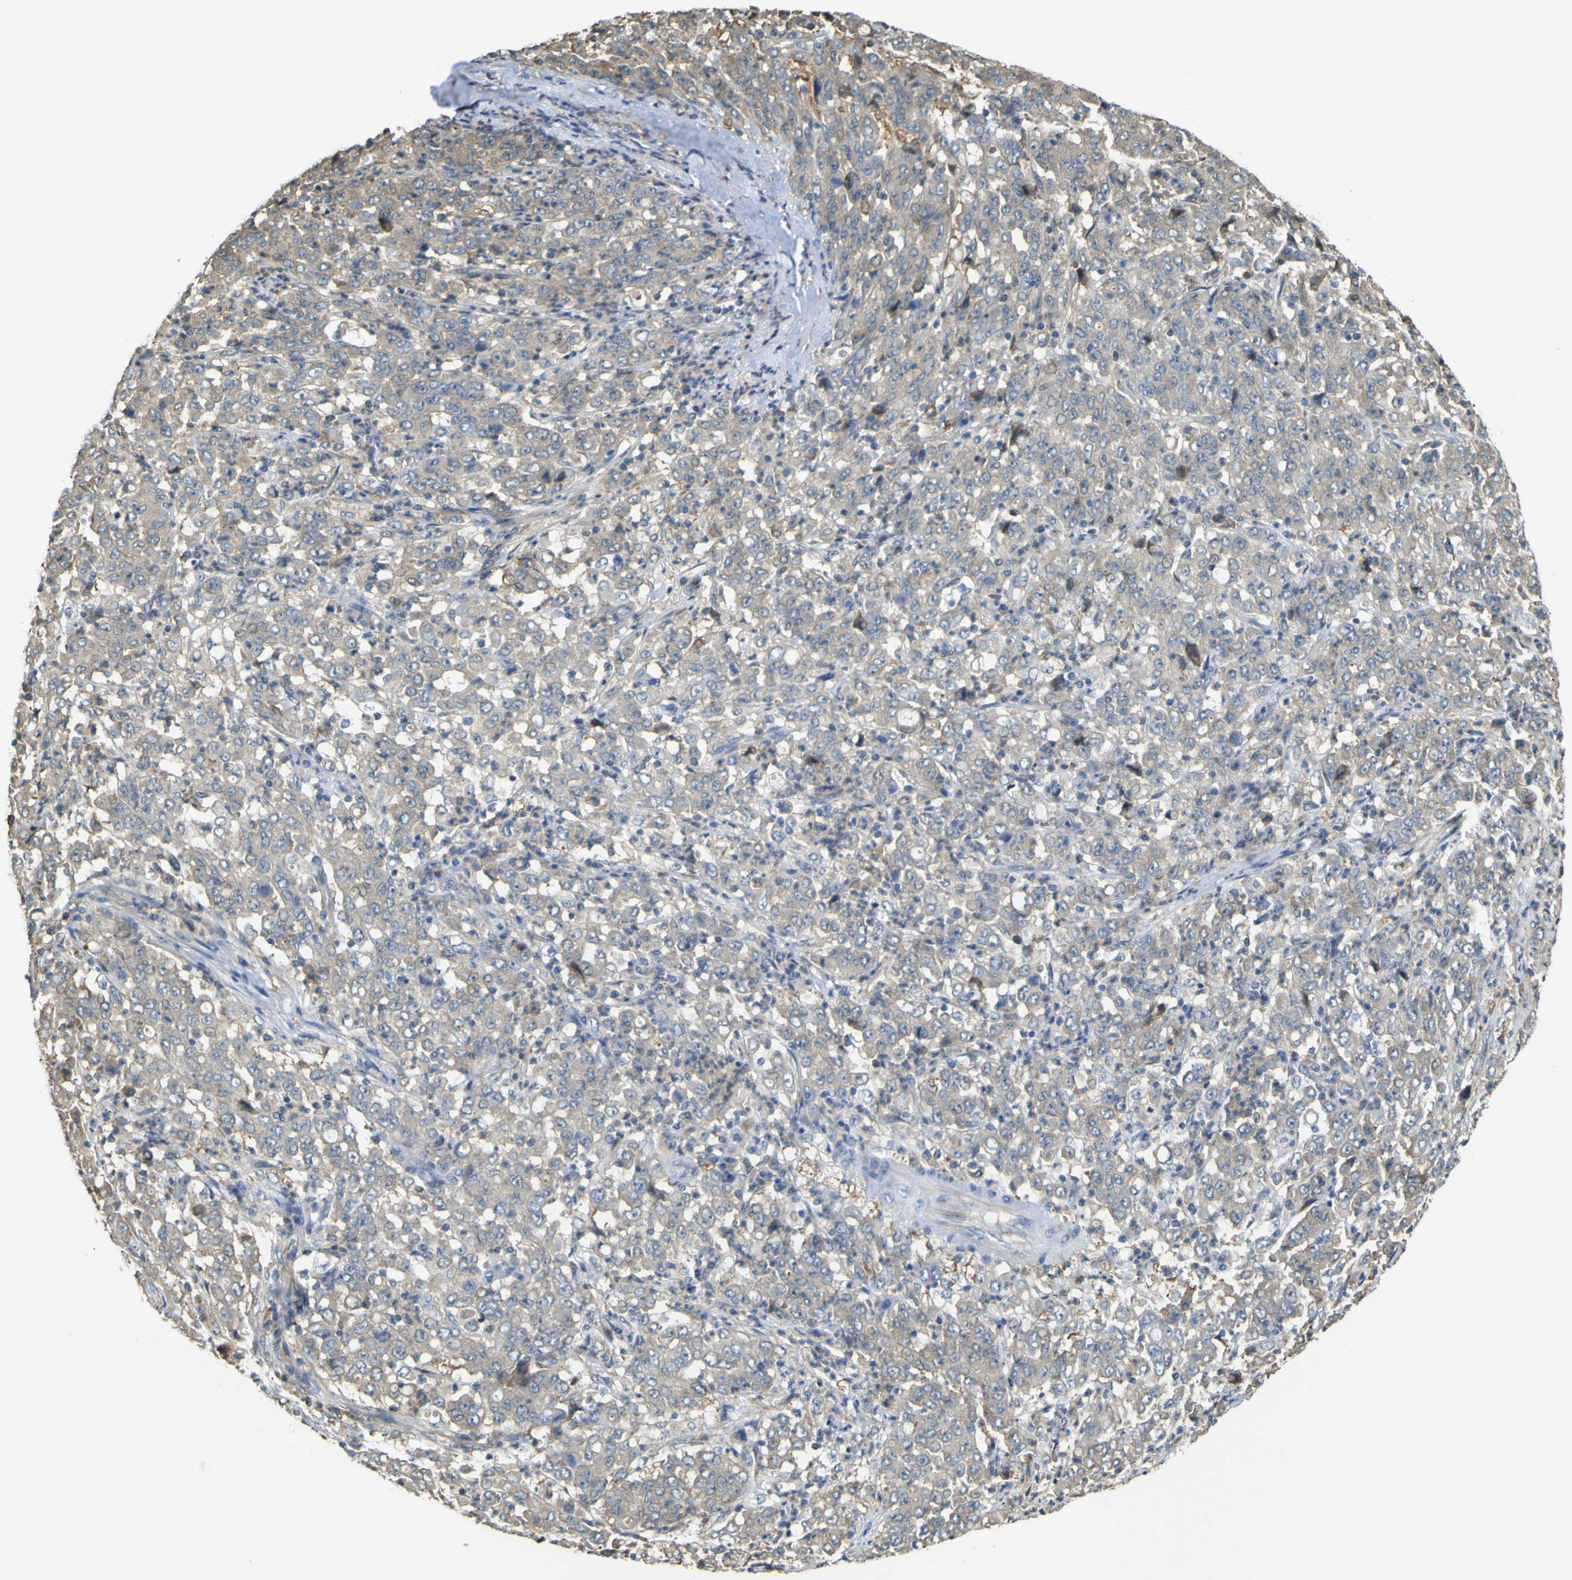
{"staining": {"intensity": "moderate", "quantity": "25%-75%", "location": "cytoplasmic/membranous"}, "tissue": "stomach cancer", "cell_type": "Tumor cells", "image_type": "cancer", "snomed": [{"axis": "morphology", "description": "Adenocarcinoma, NOS"}, {"axis": "topography", "description": "Stomach, lower"}], "caption": "Immunohistochemistry (DAB (3,3'-diaminobenzidine)) staining of human stomach adenocarcinoma displays moderate cytoplasmic/membranous protein expression in about 25%-75% of tumor cells. (DAB (3,3'-diaminobenzidine) = brown stain, brightfield microscopy at high magnification).", "gene": "ABHD3", "patient": {"sex": "female", "age": 71}}